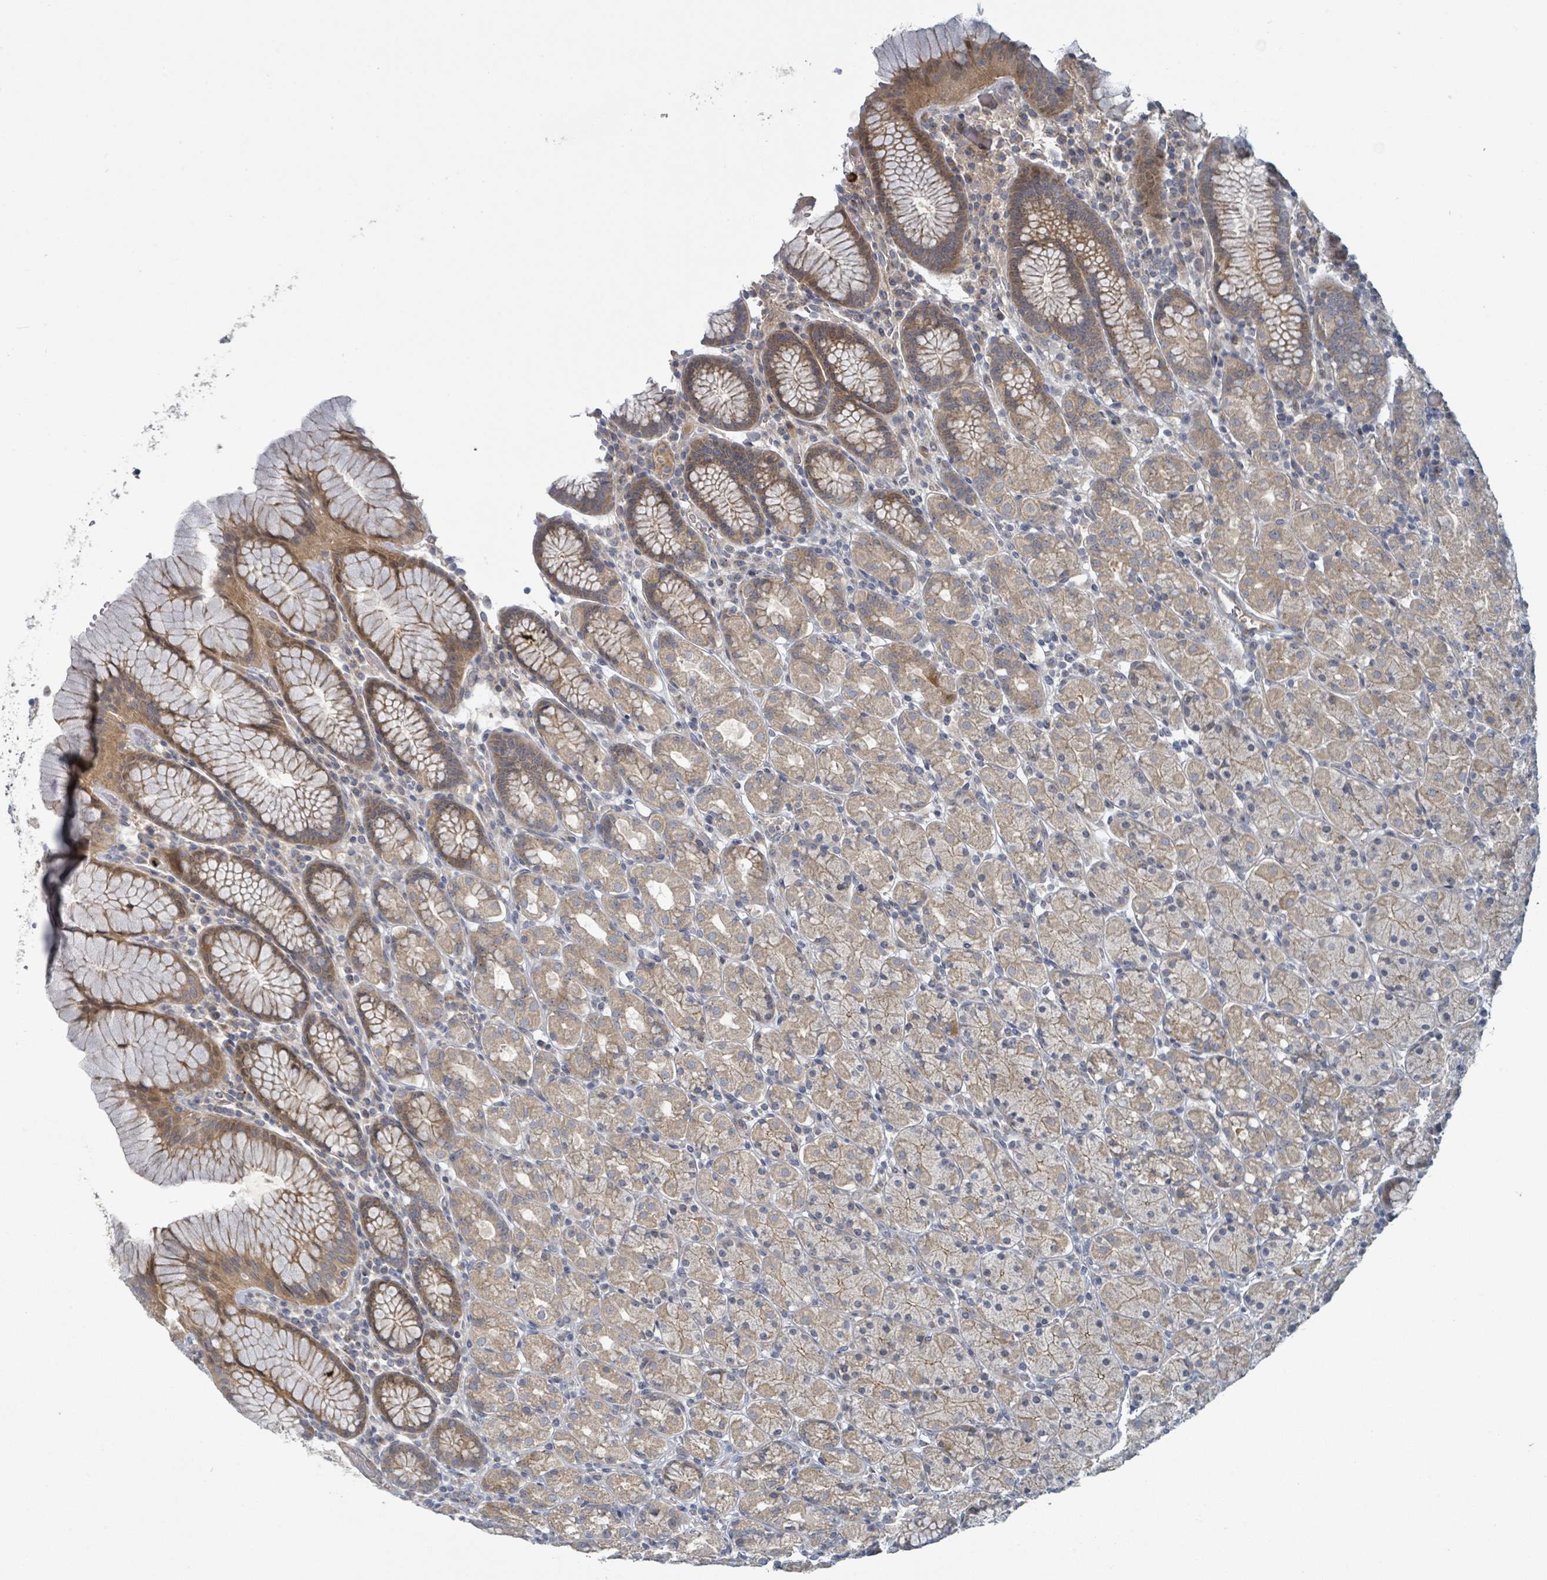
{"staining": {"intensity": "moderate", "quantity": ">75%", "location": "cytoplasmic/membranous"}, "tissue": "stomach", "cell_type": "Glandular cells", "image_type": "normal", "snomed": [{"axis": "morphology", "description": "Normal tissue, NOS"}, {"axis": "topography", "description": "Stomach, upper"}, {"axis": "topography", "description": "Stomach"}], "caption": "High-magnification brightfield microscopy of unremarkable stomach stained with DAB (brown) and counterstained with hematoxylin (blue). glandular cells exhibit moderate cytoplasmic/membranous positivity is seen in approximately>75% of cells. (brown staining indicates protein expression, while blue staining denotes nuclei).", "gene": "COL5A3", "patient": {"sex": "male", "age": 62}}